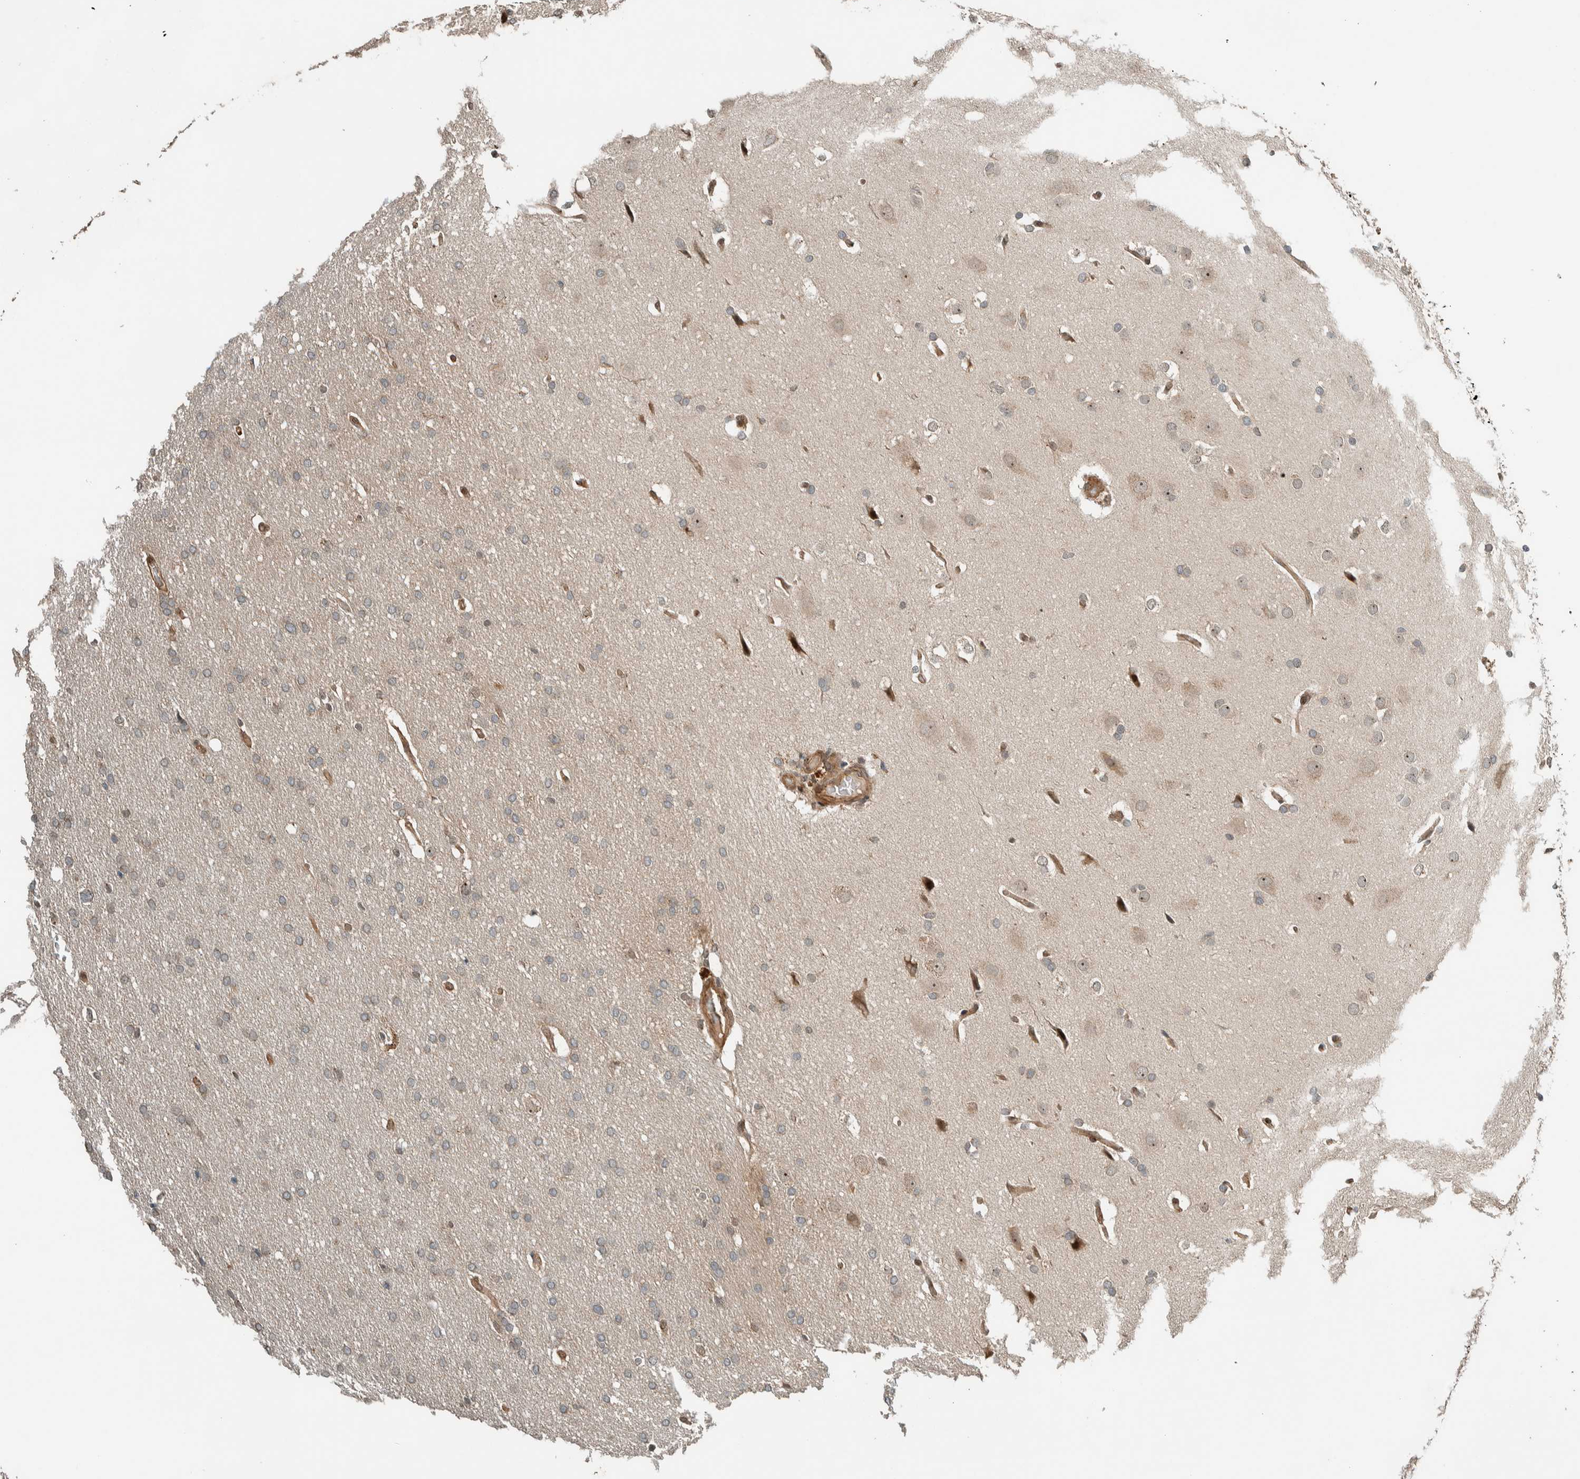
{"staining": {"intensity": "negative", "quantity": "none", "location": "none"}, "tissue": "glioma", "cell_type": "Tumor cells", "image_type": "cancer", "snomed": [{"axis": "morphology", "description": "Glioma, malignant, Low grade"}, {"axis": "topography", "description": "Brain"}], "caption": "There is no significant staining in tumor cells of malignant glioma (low-grade).", "gene": "STXBP4", "patient": {"sex": "female", "age": 37}}